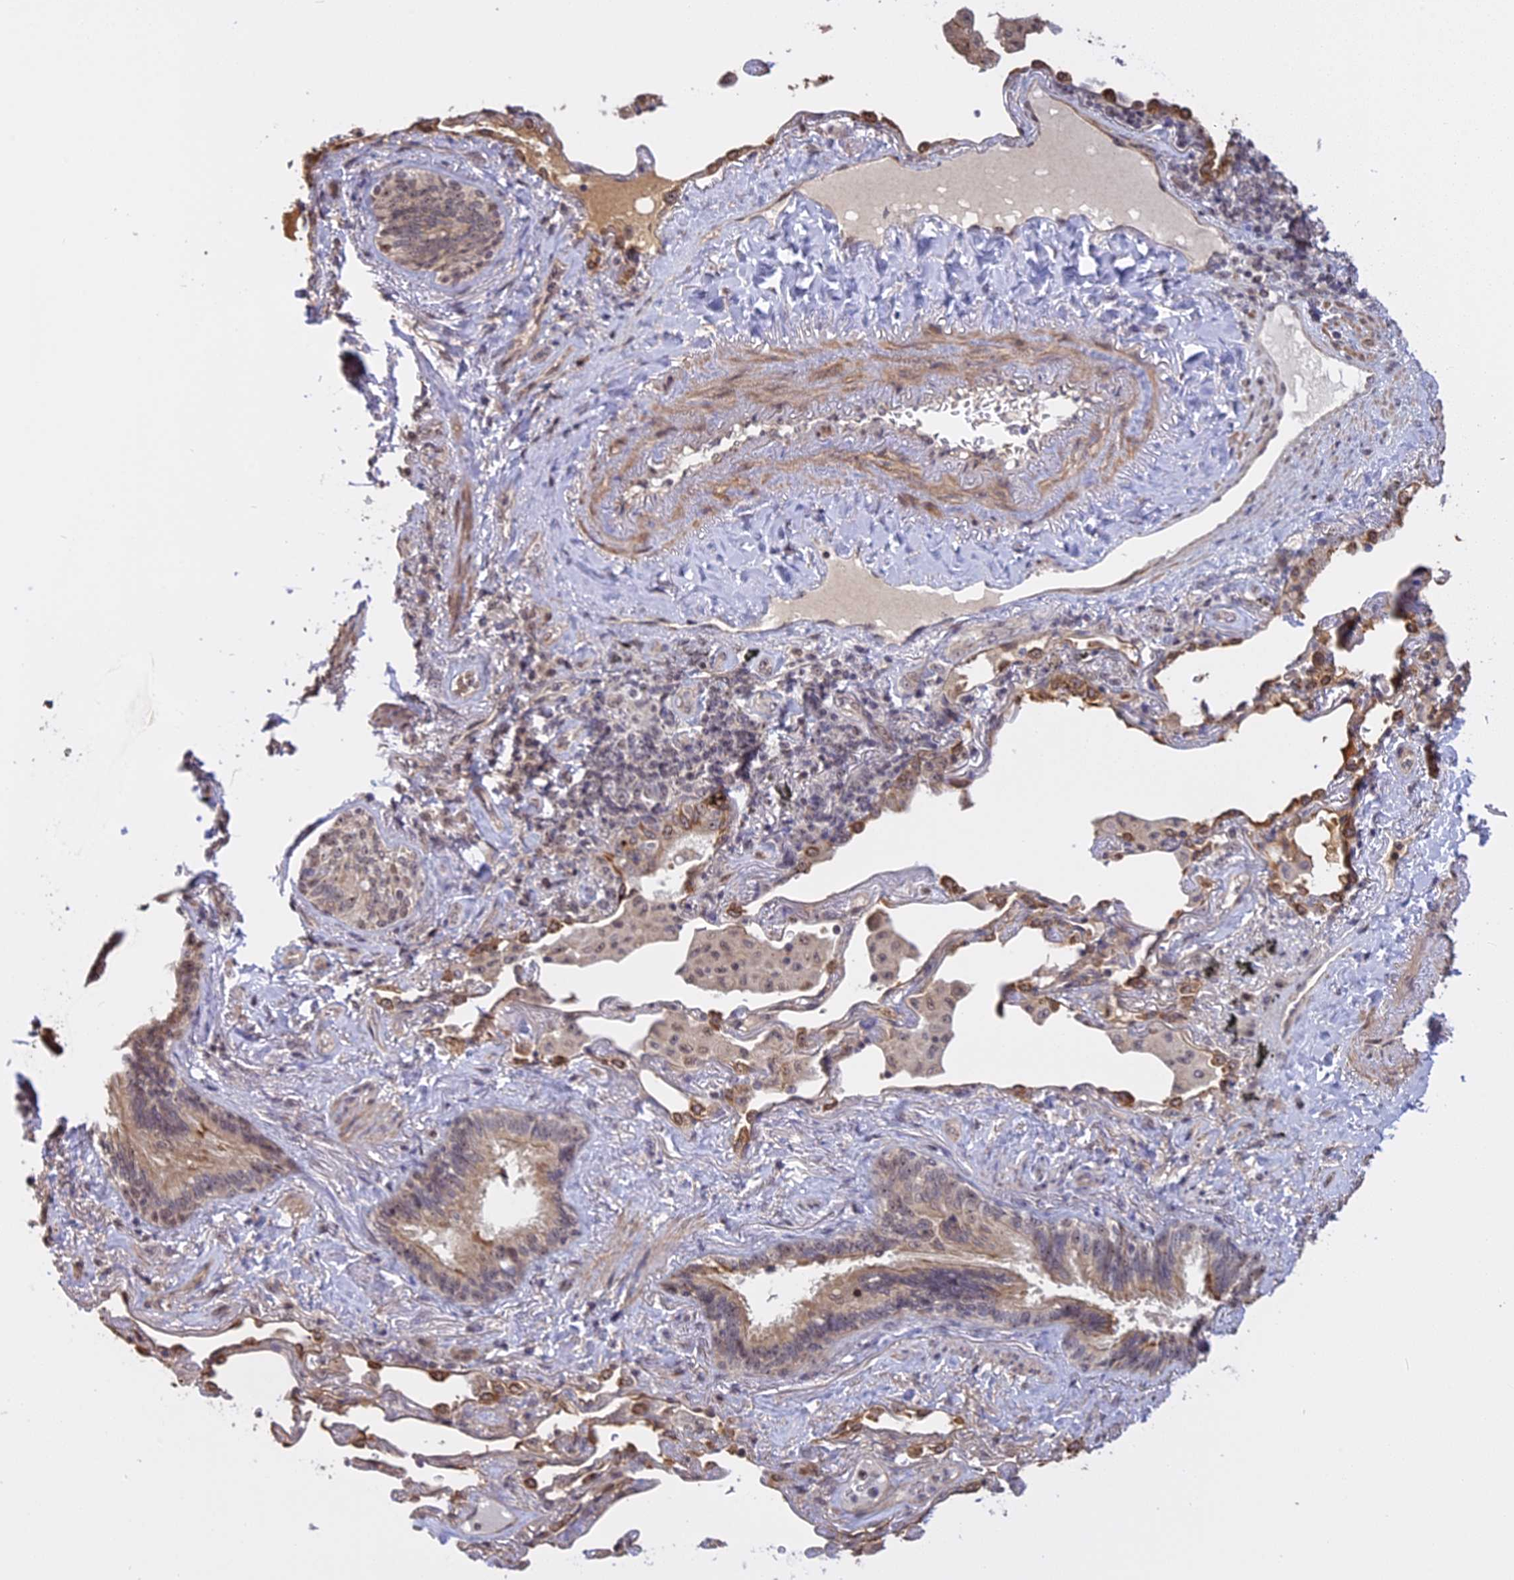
{"staining": {"intensity": "negative", "quantity": "none", "location": "none"}, "tissue": "lung cancer", "cell_type": "Tumor cells", "image_type": "cancer", "snomed": [{"axis": "morphology", "description": "Adenocarcinoma, NOS"}, {"axis": "topography", "description": "Lung"}], "caption": "An immunohistochemistry (IHC) photomicrograph of lung adenocarcinoma is shown. There is no staining in tumor cells of lung adenocarcinoma. Nuclei are stained in blue.", "gene": "MGA", "patient": {"sex": "female", "age": 69}}